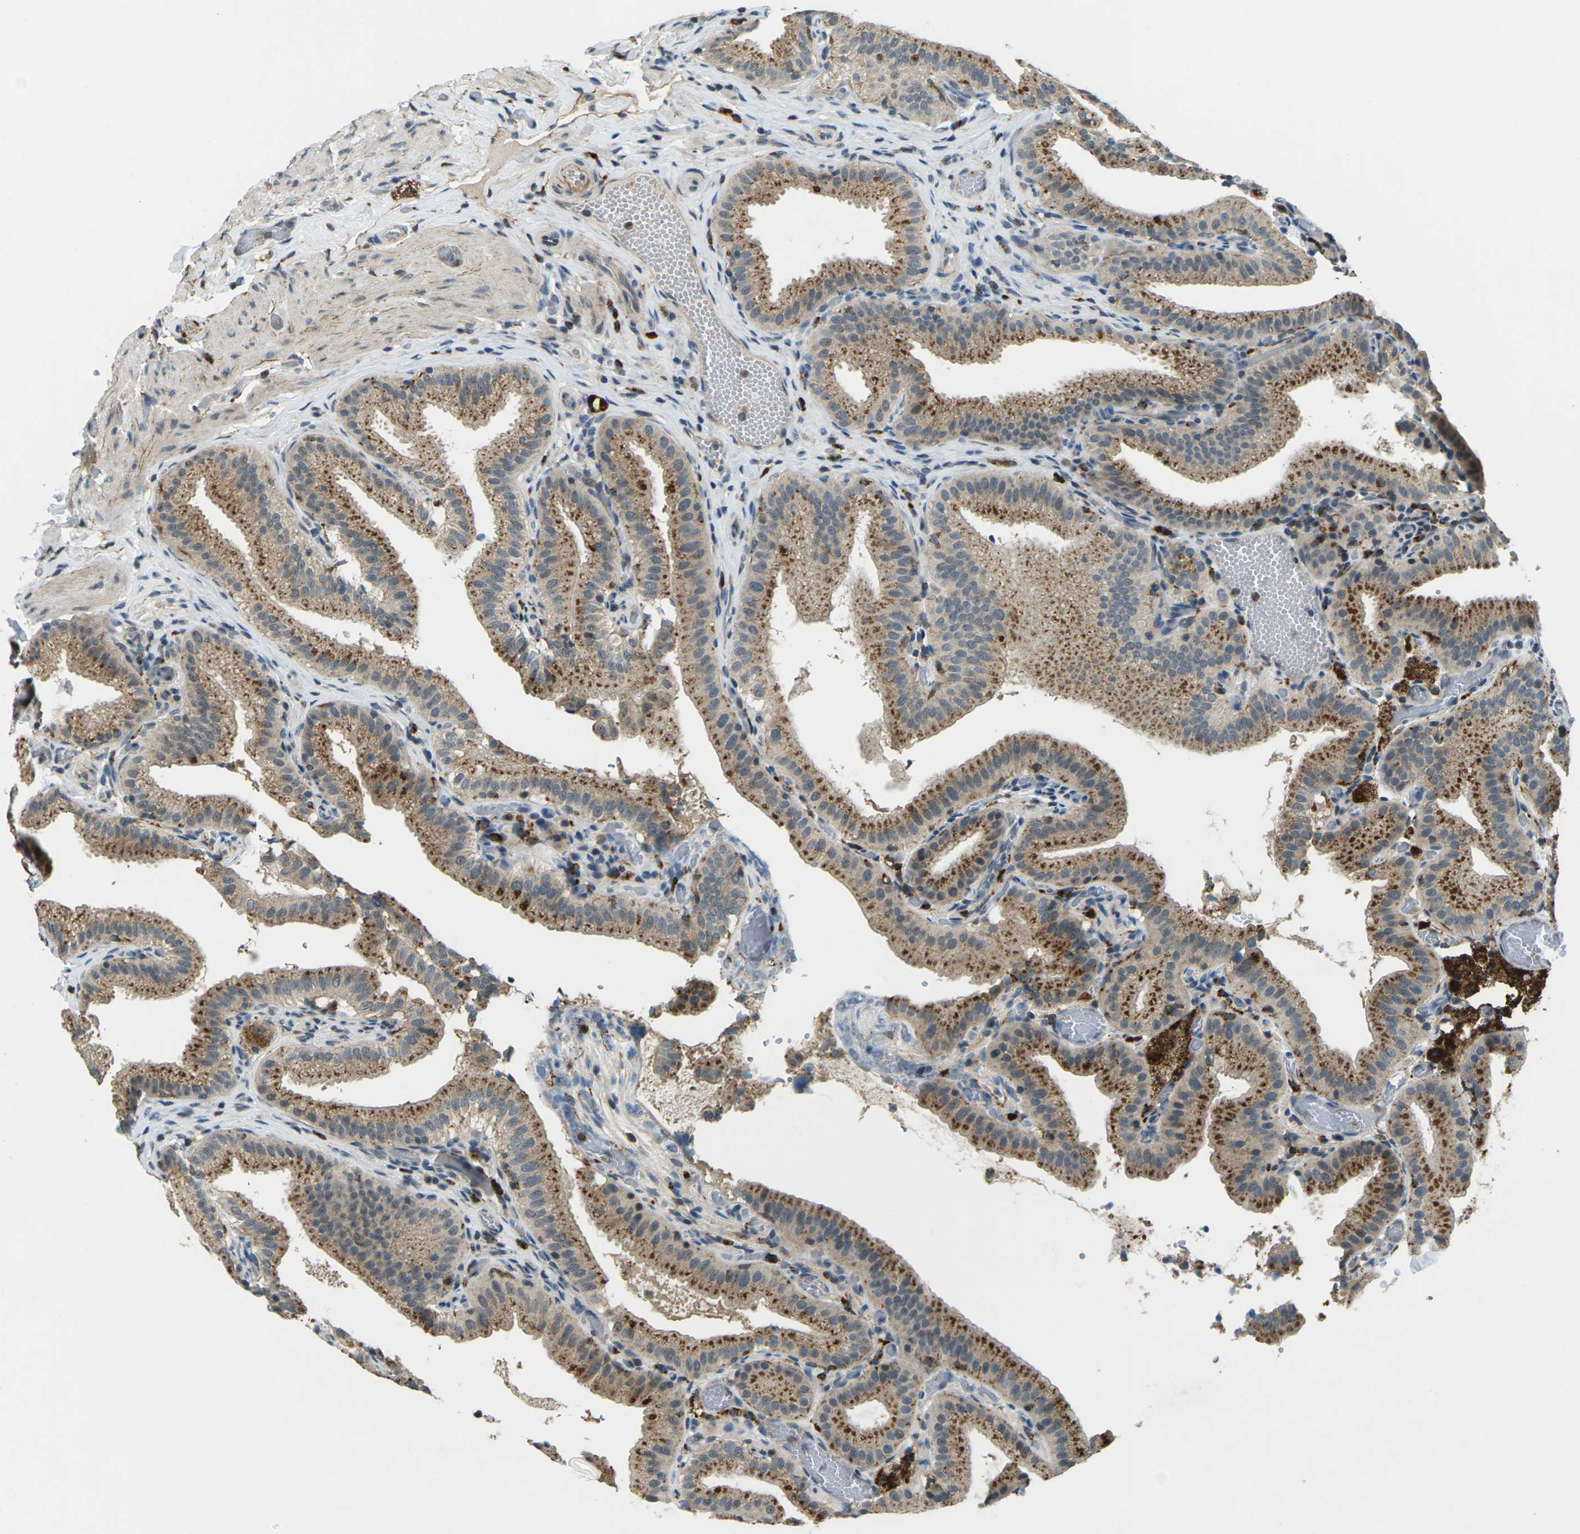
{"staining": {"intensity": "moderate", "quantity": ">75%", "location": "cytoplasmic/membranous"}, "tissue": "gallbladder", "cell_type": "Glandular cells", "image_type": "normal", "snomed": [{"axis": "morphology", "description": "Normal tissue, NOS"}, {"axis": "topography", "description": "Gallbladder"}], "caption": "Immunohistochemistry (IHC) (DAB (3,3'-diaminobenzidine)) staining of benign gallbladder displays moderate cytoplasmic/membranous protein expression in approximately >75% of glandular cells.", "gene": "SLC31A2", "patient": {"sex": "male", "age": 54}}